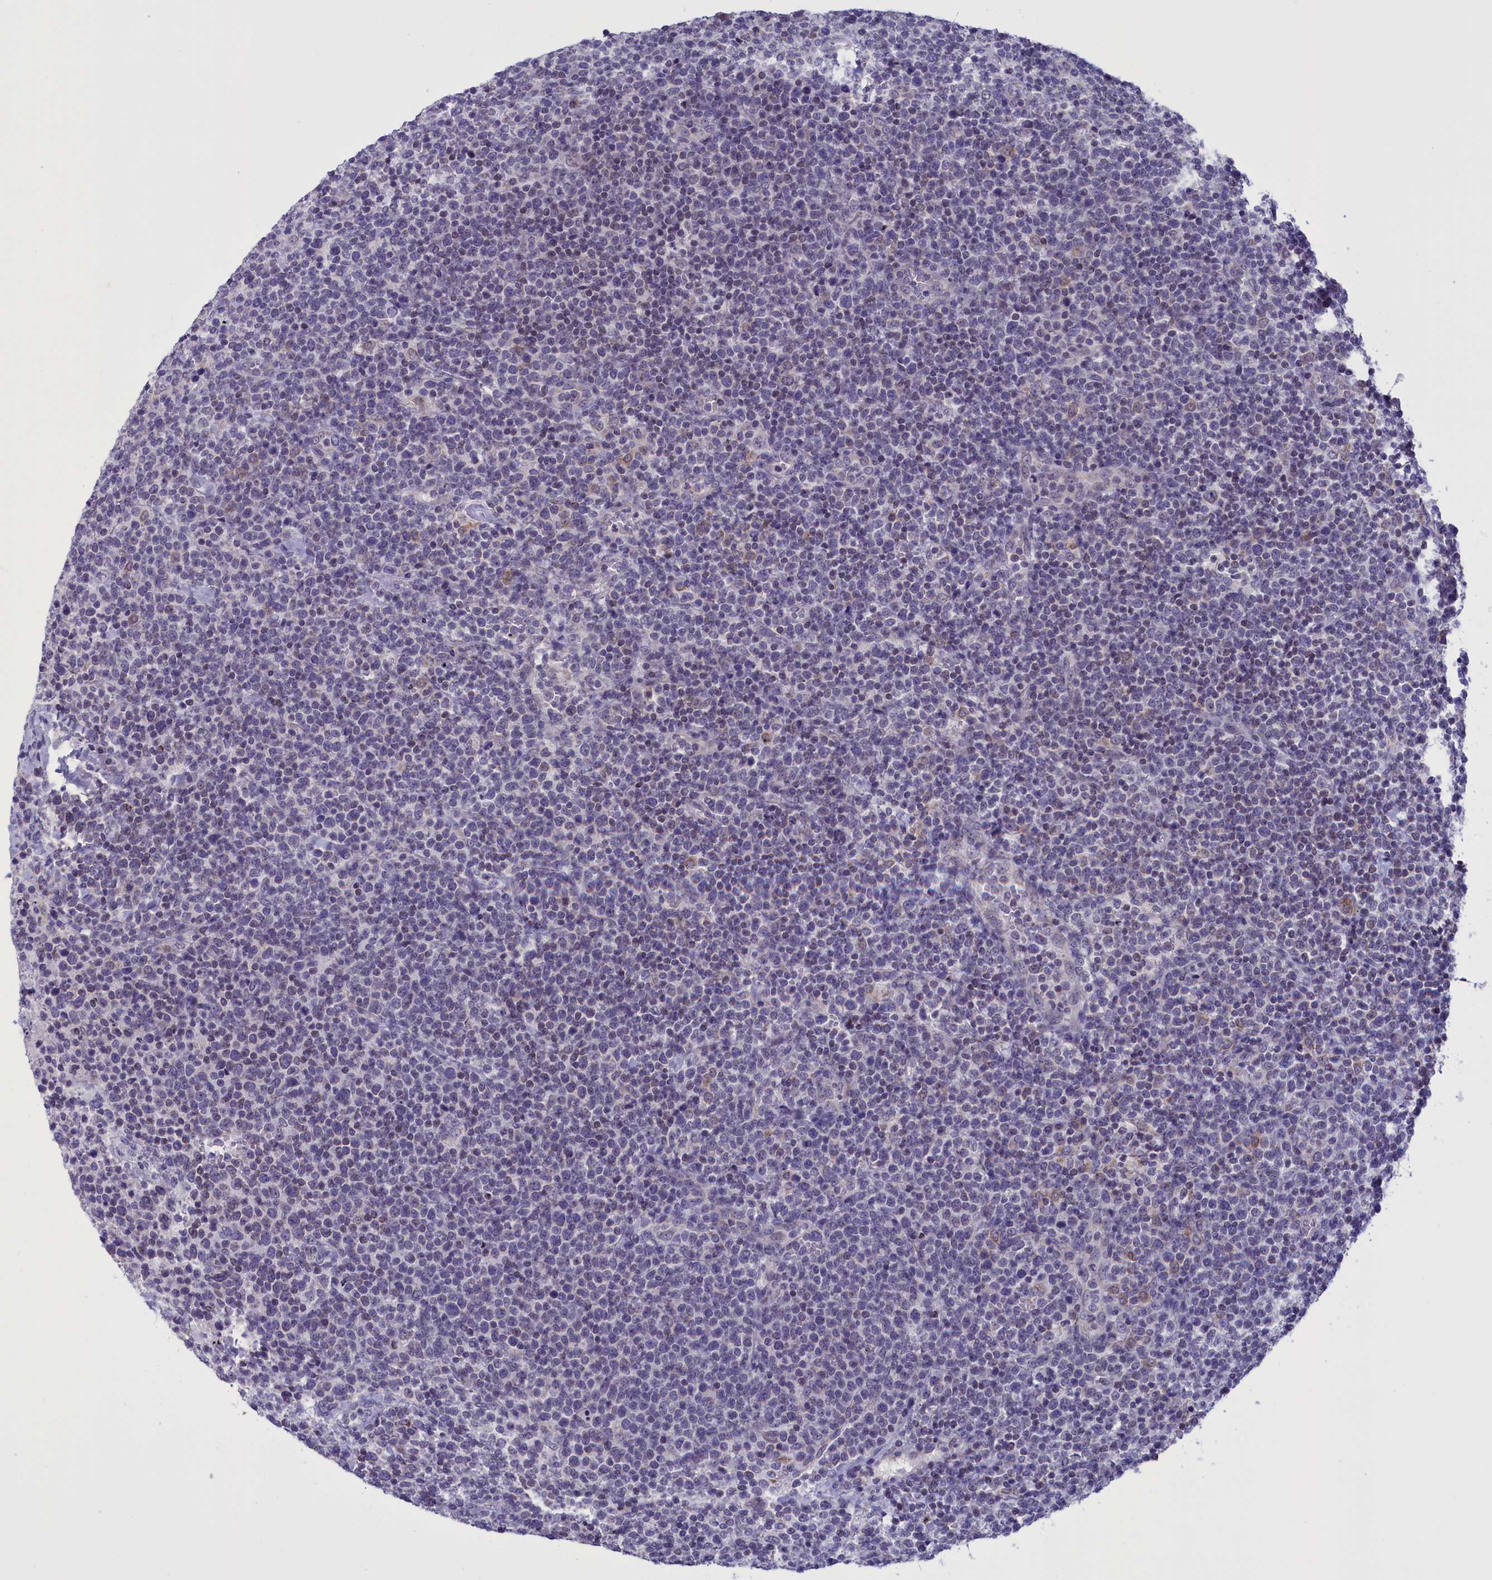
{"staining": {"intensity": "negative", "quantity": "none", "location": "none"}, "tissue": "lymphoma", "cell_type": "Tumor cells", "image_type": "cancer", "snomed": [{"axis": "morphology", "description": "Malignant lymphoma, non-Hodgkin's type, High grade"}, {"axis": "topography", "description": "Lymph node"}], "caption": "Immunohistochemistry of malignant lymphoma, non-Hodgkin's type (high-grade) displays no positivity in tumor cells.", "gene": "PARS2", "patient": {"sex": "male", "age": 61}}